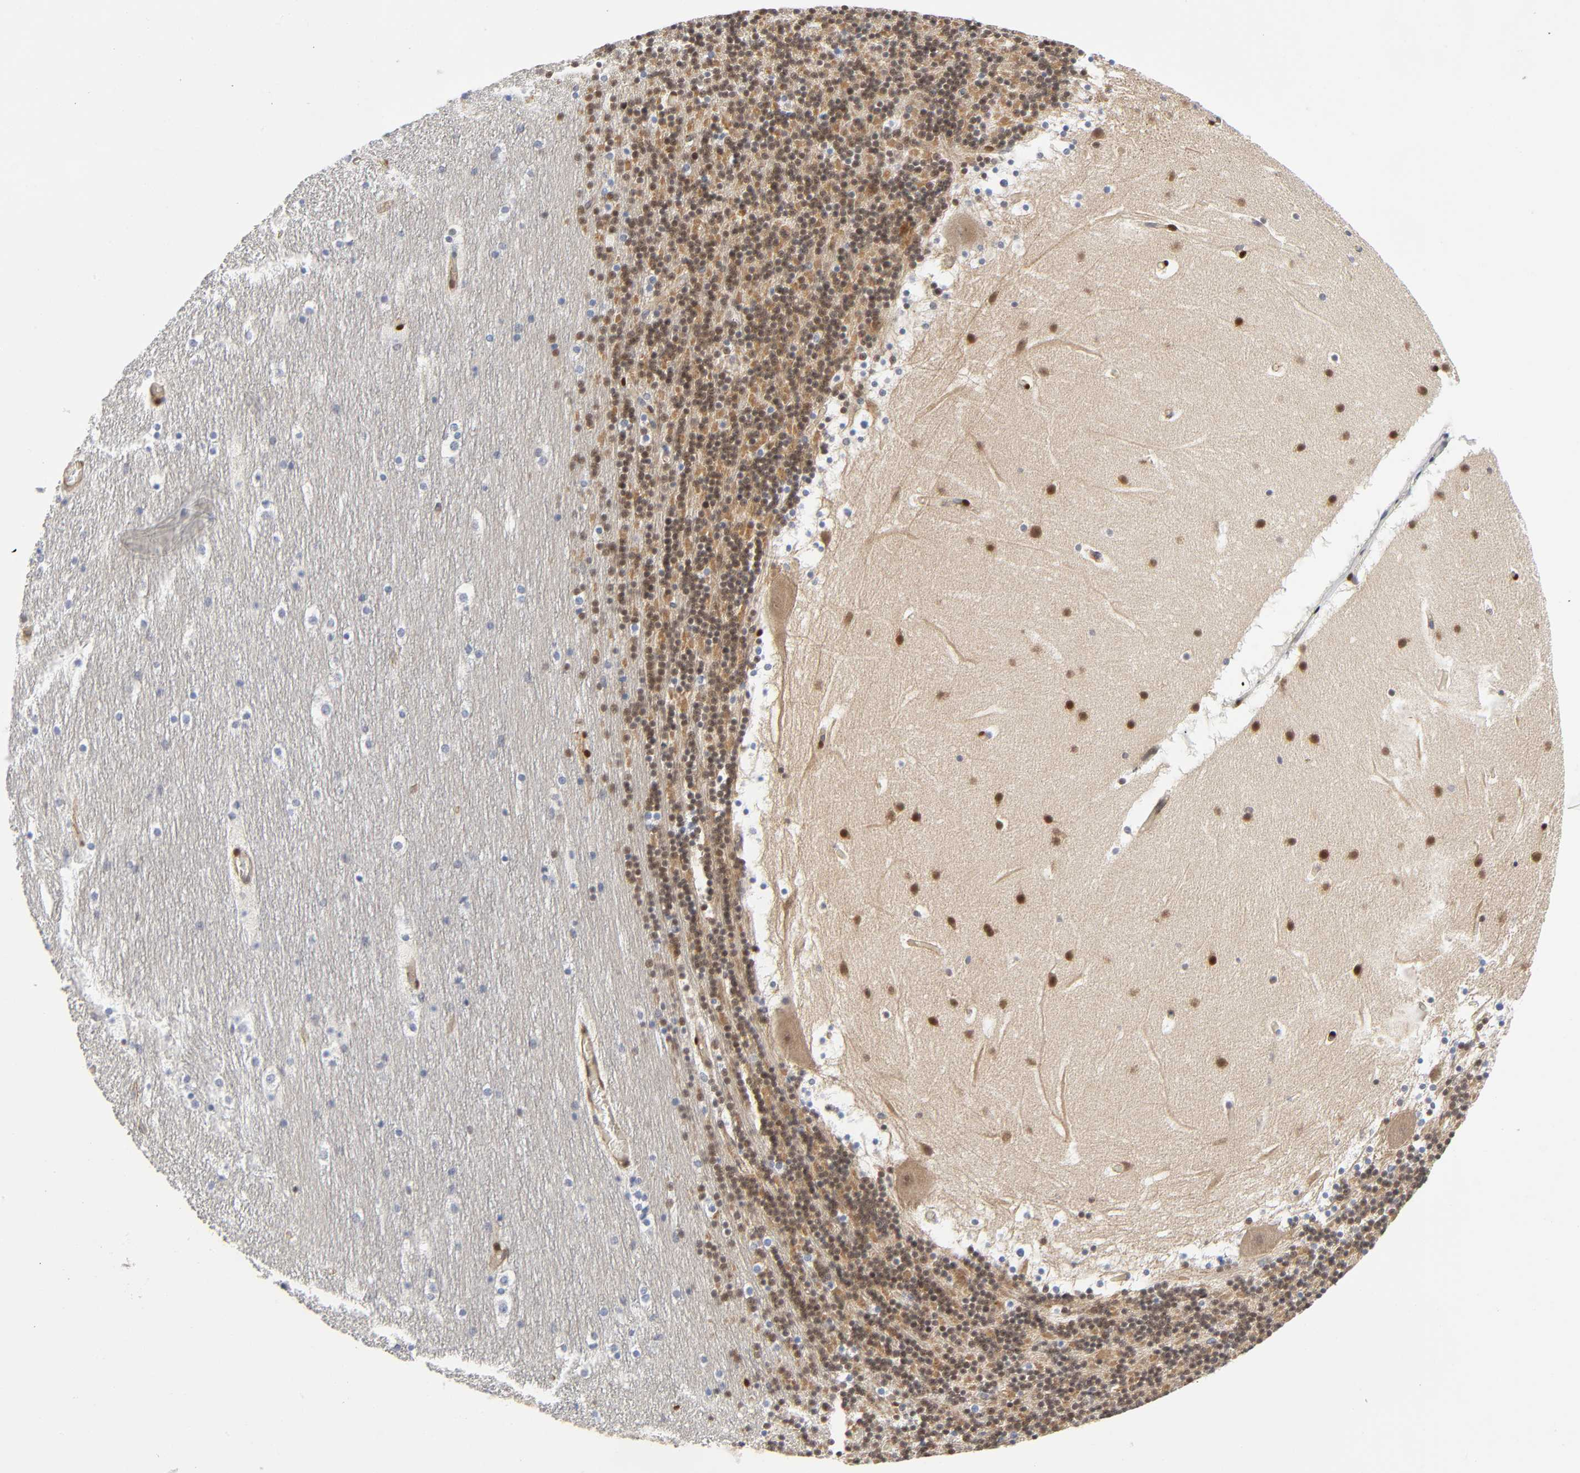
{"staining": {"intensity": "weak", "quantity": ">75%", "location": "cytoplasmic/membranous,nuclear"}, "tissue": "cerebellum", "cell_type": "Cells in granular layer", "image_type": "normal", "snomed": [{"axis": "morphology", "description": "Normal tissue, NOS"}, {"axis": "topography", "description": "Cerebellum"}], "caption": "The histopathology image reveals staining of unremarkable cerebellum, revealing weak cytoplasmic/membranous,nuclear protein positivity (brown color) within cells in granular layer.", "gene": "PTEN", "patient": {"sex": "male", "age": 45}}